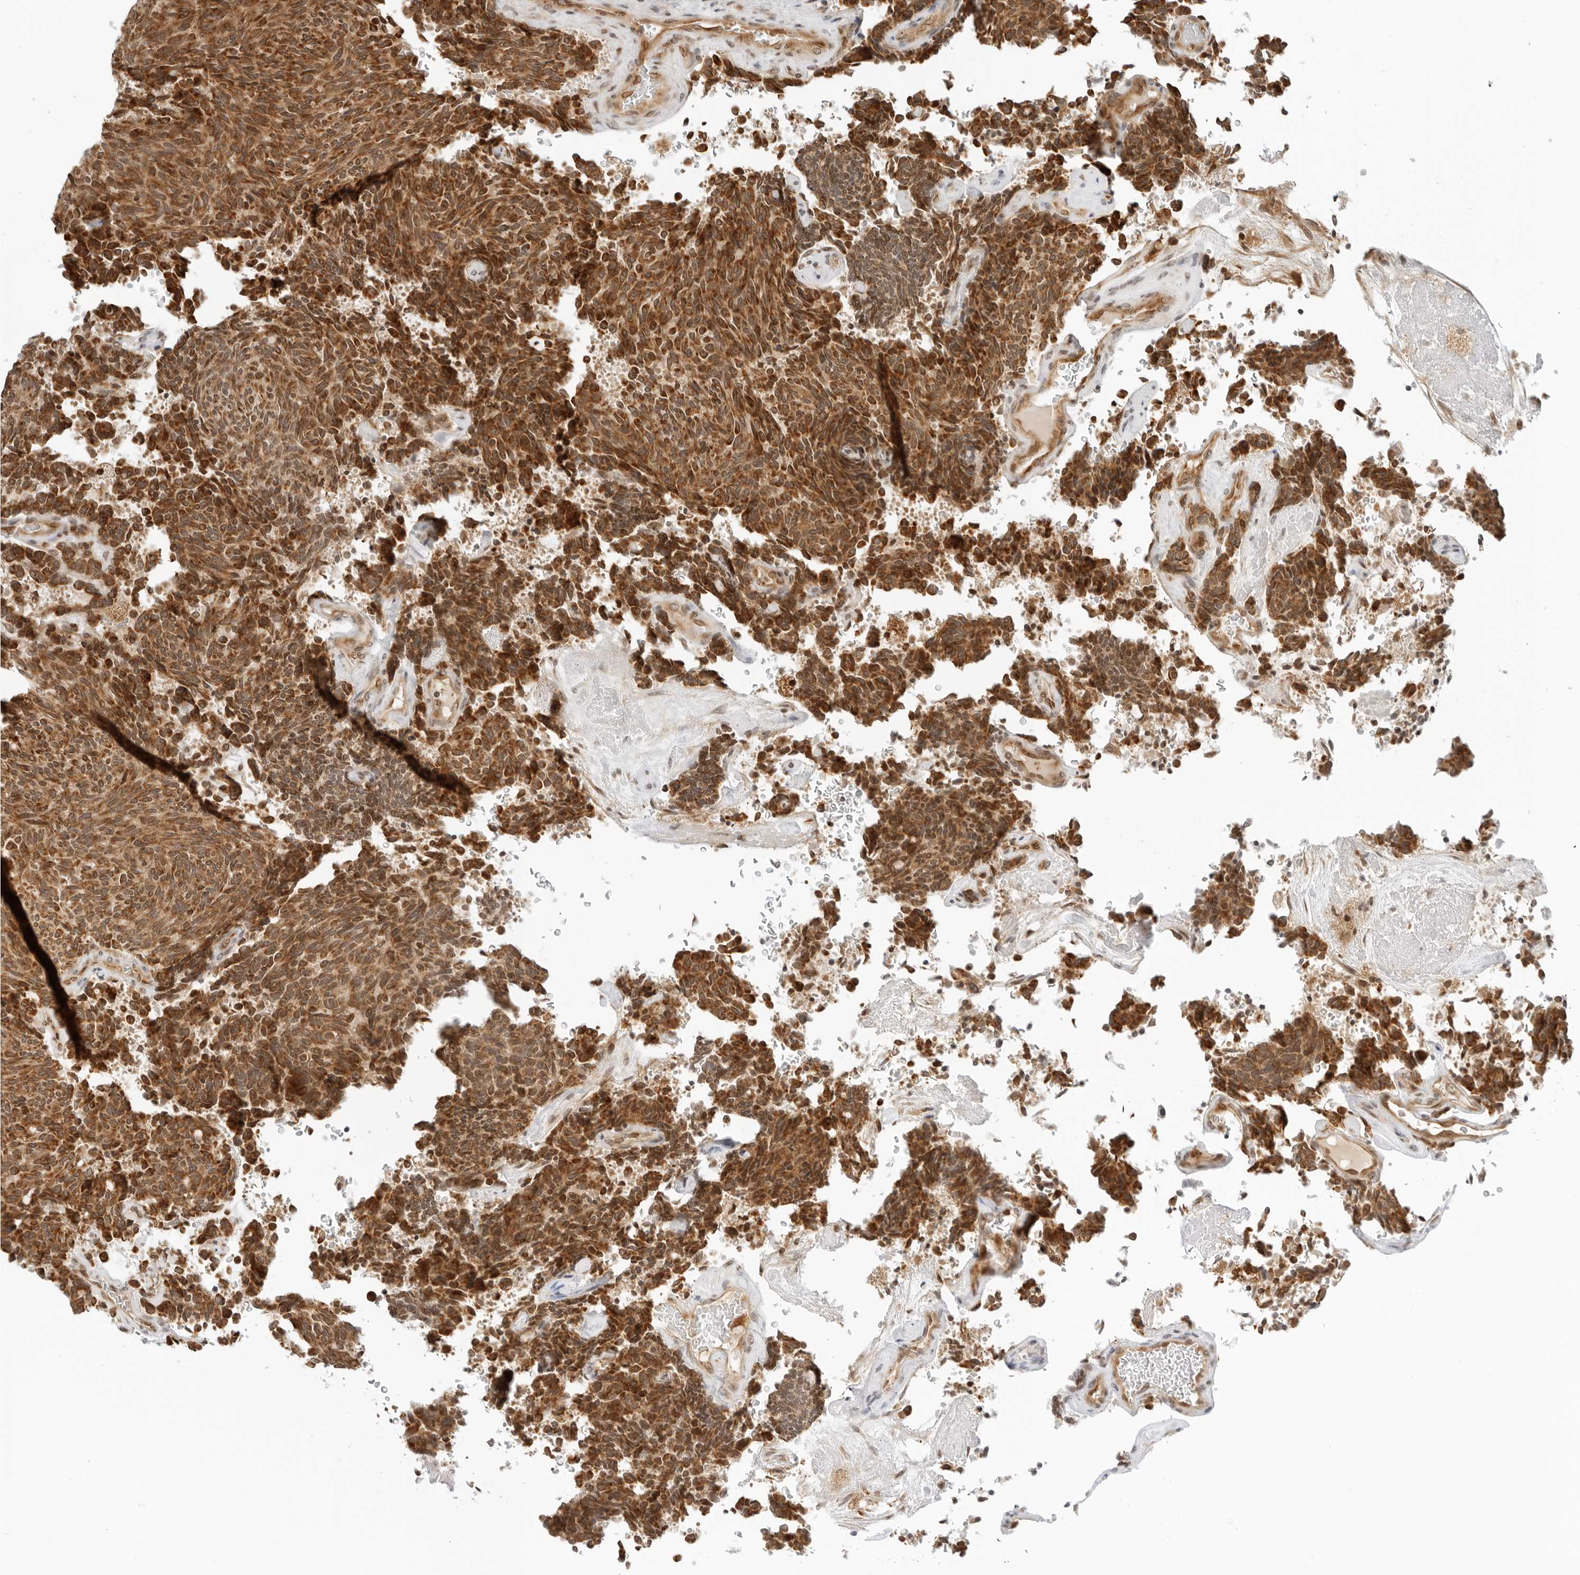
{"staining": {"intensity": "strong", "quantity": ">75%", "location": "cytoplasmic/membranous"}, "tissue": "carcinoid", "cell_type": "Tumor cells", "image_type": "cancer", "snomed": [{"axis": "morphology", "description": "Carcinoid, malignant, NOS"}, {"axis": "topography", "description": "Pancreas"}], "caption": "Carcinoid was stained to show a protein in brown. There is high levels of strong cytoplasmic/membranous positivity in about >75% of tumor cells. (Stains: DAB (3,3'-diaminobenzidine) in brown, nuclei in blue, Microscopy: brightfield microscopy at high magnification).", "gene": "RC3H1", "patient": {"sex": "female", "age": 54}}